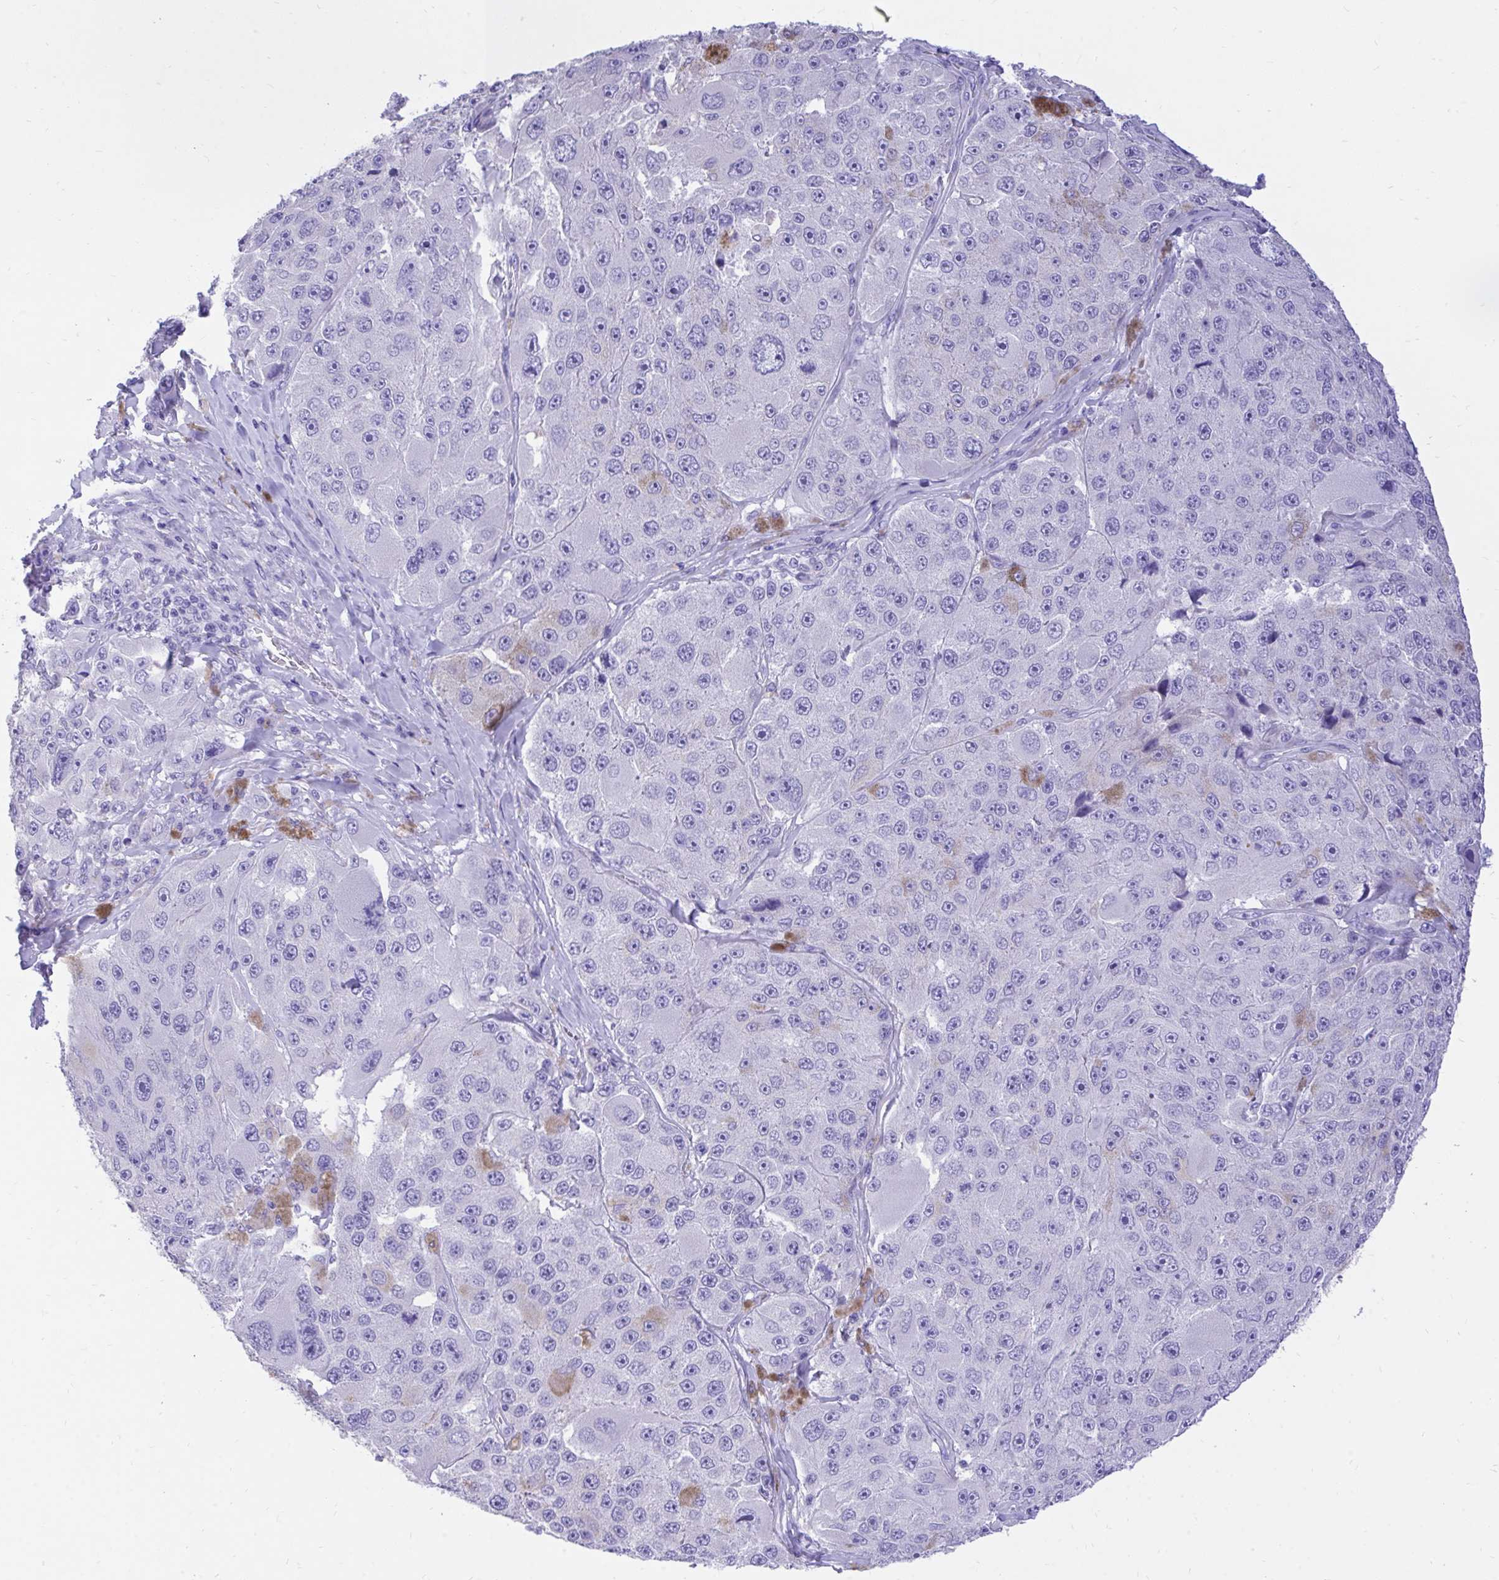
{"staining": {"intensity": "negative", "quantity": "none", "location": "none"}, "tissue": "melanoma", "cell_type": "Tumor cells", "image_type": "cancer", "snomed": [{"axis": "morphology", "description": "Malignant melanoma, Metastatic site"}, {"axis": "topography", "description": "Lymph node"}], "caption": "Tumor cells are negative for protein expression in human malignant melanoma (metastatic site). (Brightfield microscopy of DAB (3,3'-diaminobenzidine) immunohistochemistry (IHC) at high magnification).", "gene": "MON1A", "patient": {"sex": "male", "age": 62}}